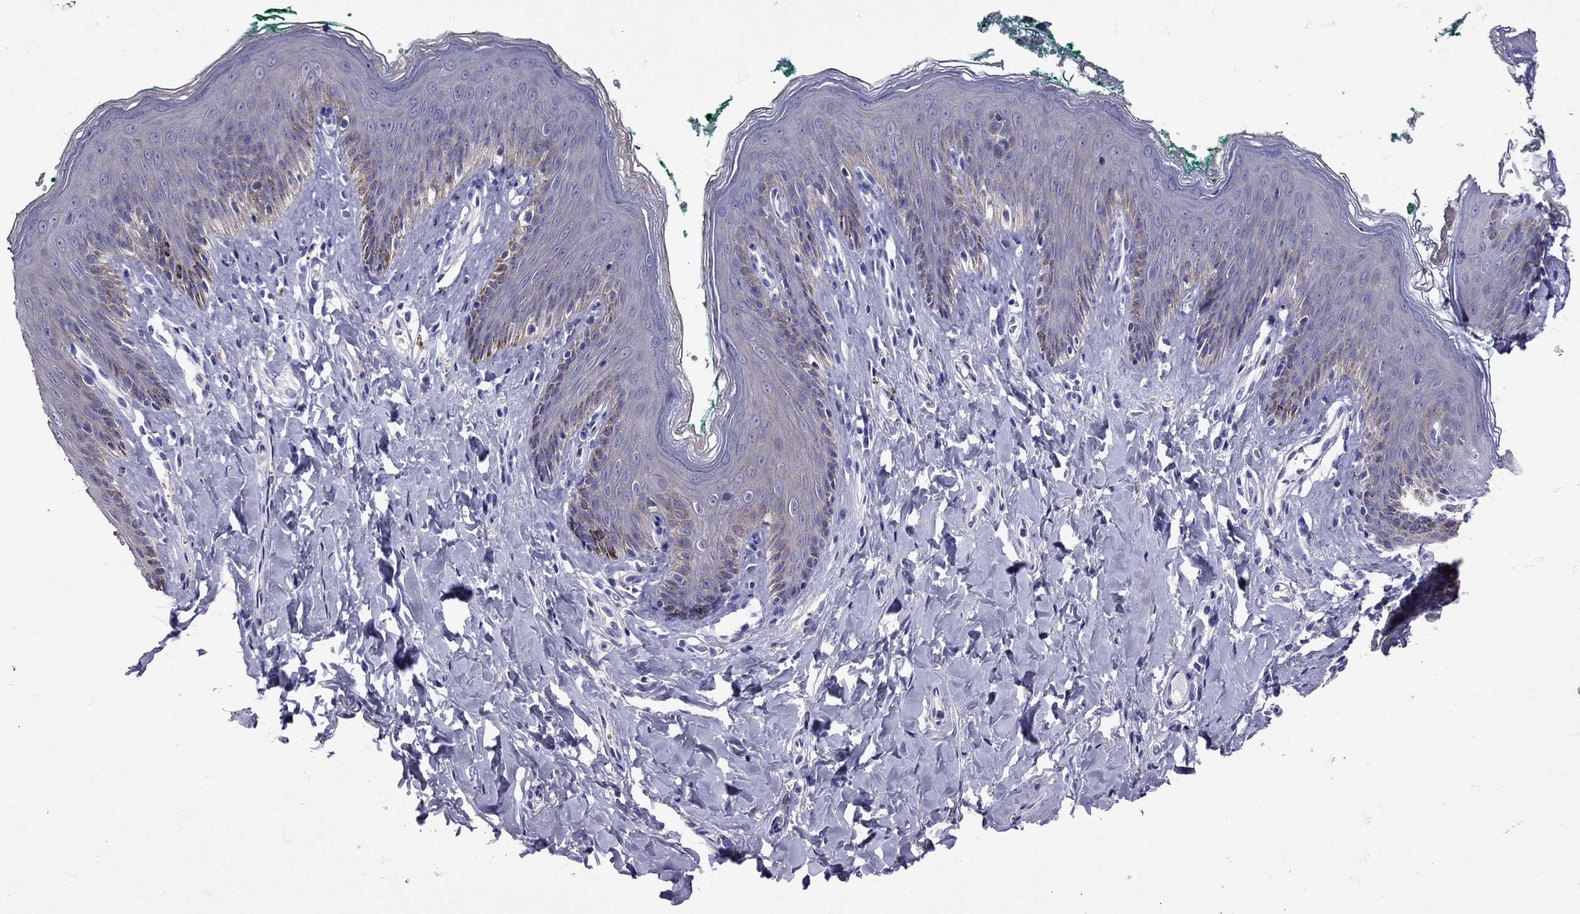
{"staining": {"intensity": "negative", "quantity": "none", "location": "none"}, "tissue": "skin", "cell_type": "Epidermal cells", "image_type": "normal", "snomed": [{"axis": "morphology", "description": "Normal tissue, NOS"}, {"axis": "topography", "description": "Vulva"}], "caption": "The micrograph exhibits no significant positivity in epidermal cells of skin. (DAB (3,3'-diaminobenzidine) immunohistochemistry, high magnification).", "gene": "TBR1", "patient": {"sex": "female", "age": 66}}